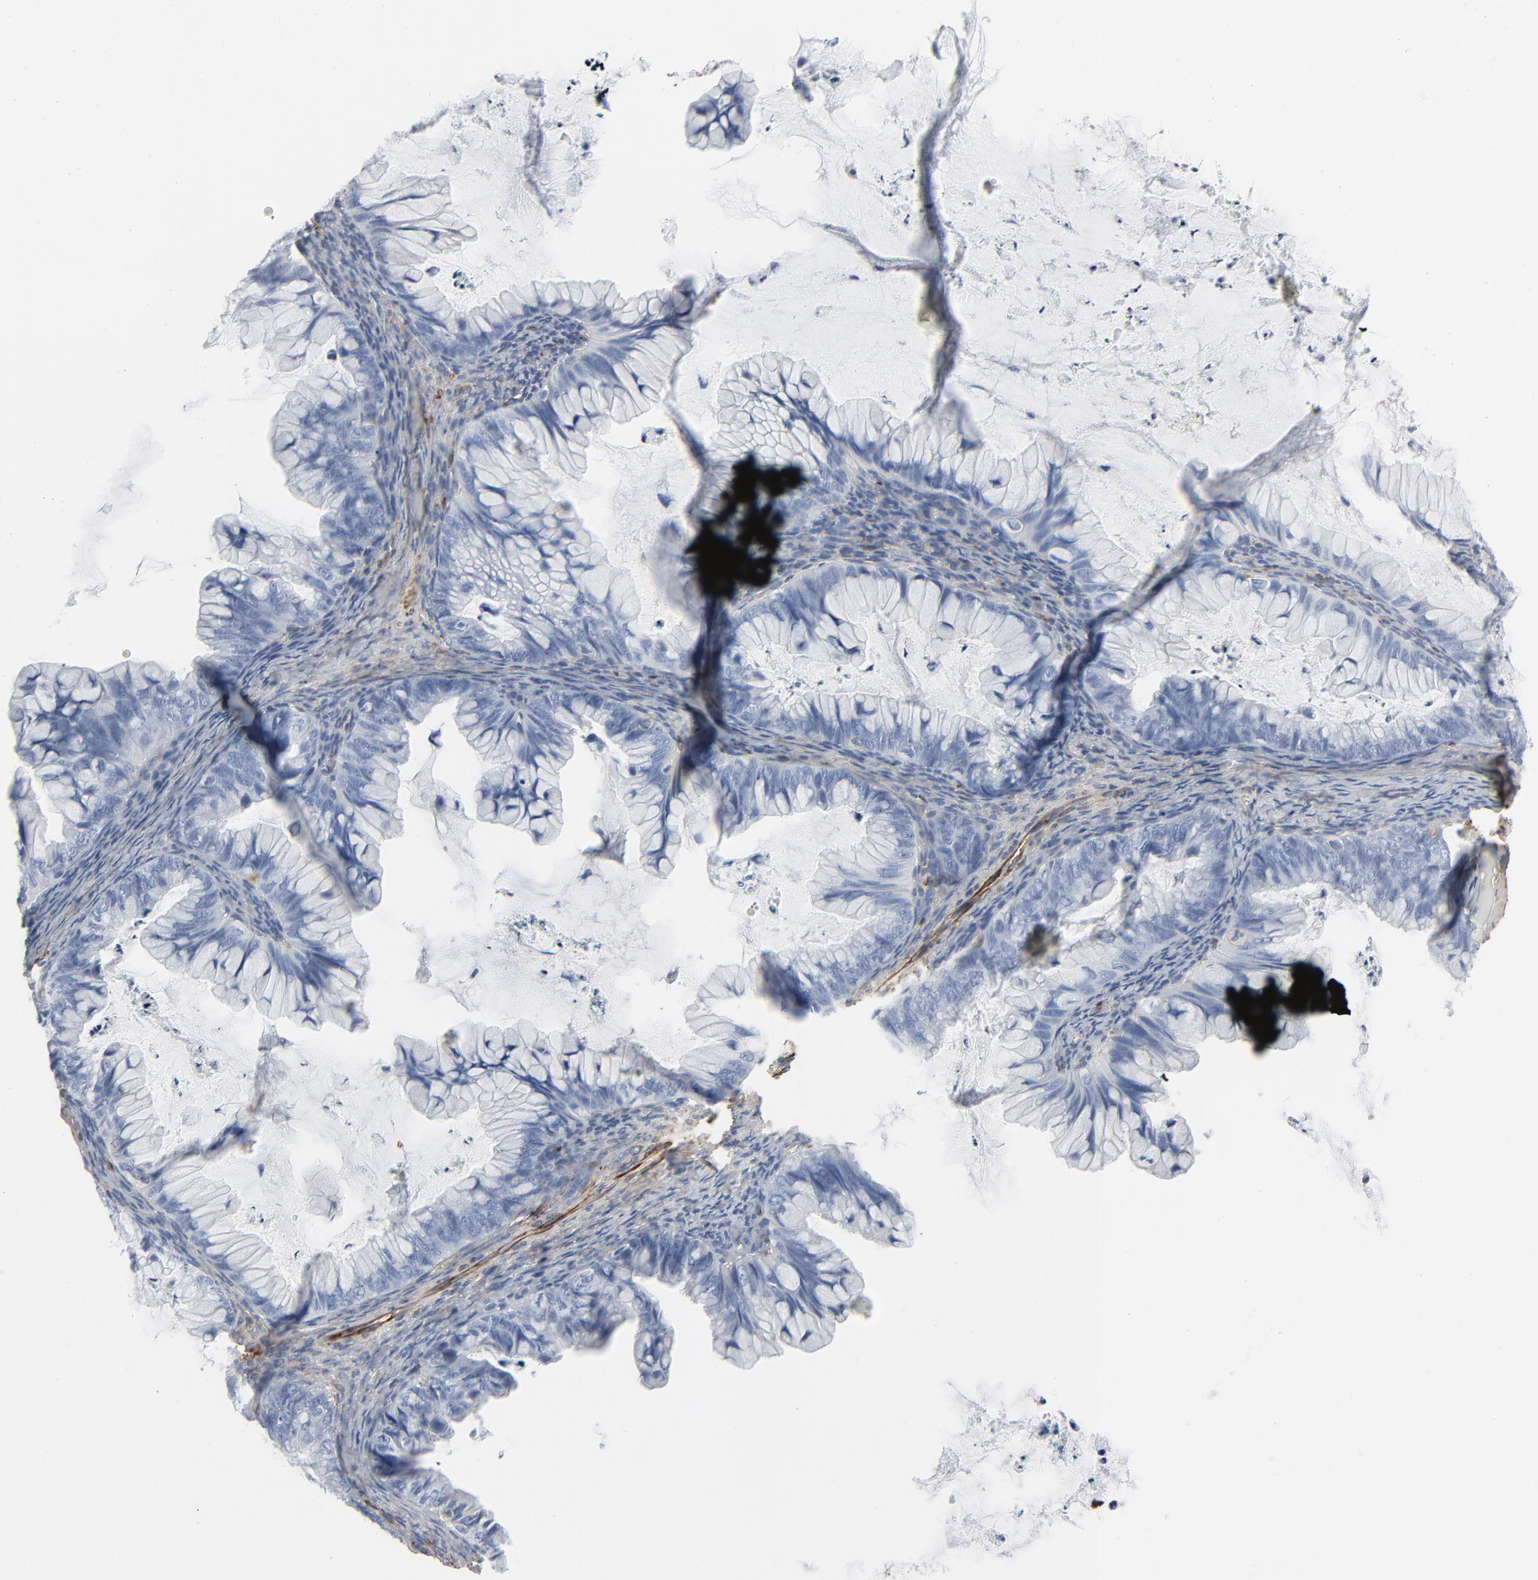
{"staining": {"intensity": "negative", "quantity": "none", "location": "none"}, "tissue": "ovarian cancer", "cell_type": "Tumor cells", "image_type": "cancer", "snomed": [{"axis": "morphology", "description": "Cystadenocarcinoma, mucinous, NOS"}, {"axis": "topography", "description": "Ovary"}], "caption": "High magnification brightfield microscopy of mucinous cystadenocarcinoma (ovarian) stained with DAB (brown) and counterstained with hematoxylin (blue): tumor cells show no significant staining. (Brightfield microscopy of DAB IHC at high magnification).", "gene": "BGN", "patient": {"sex": "female", "age": 36}}